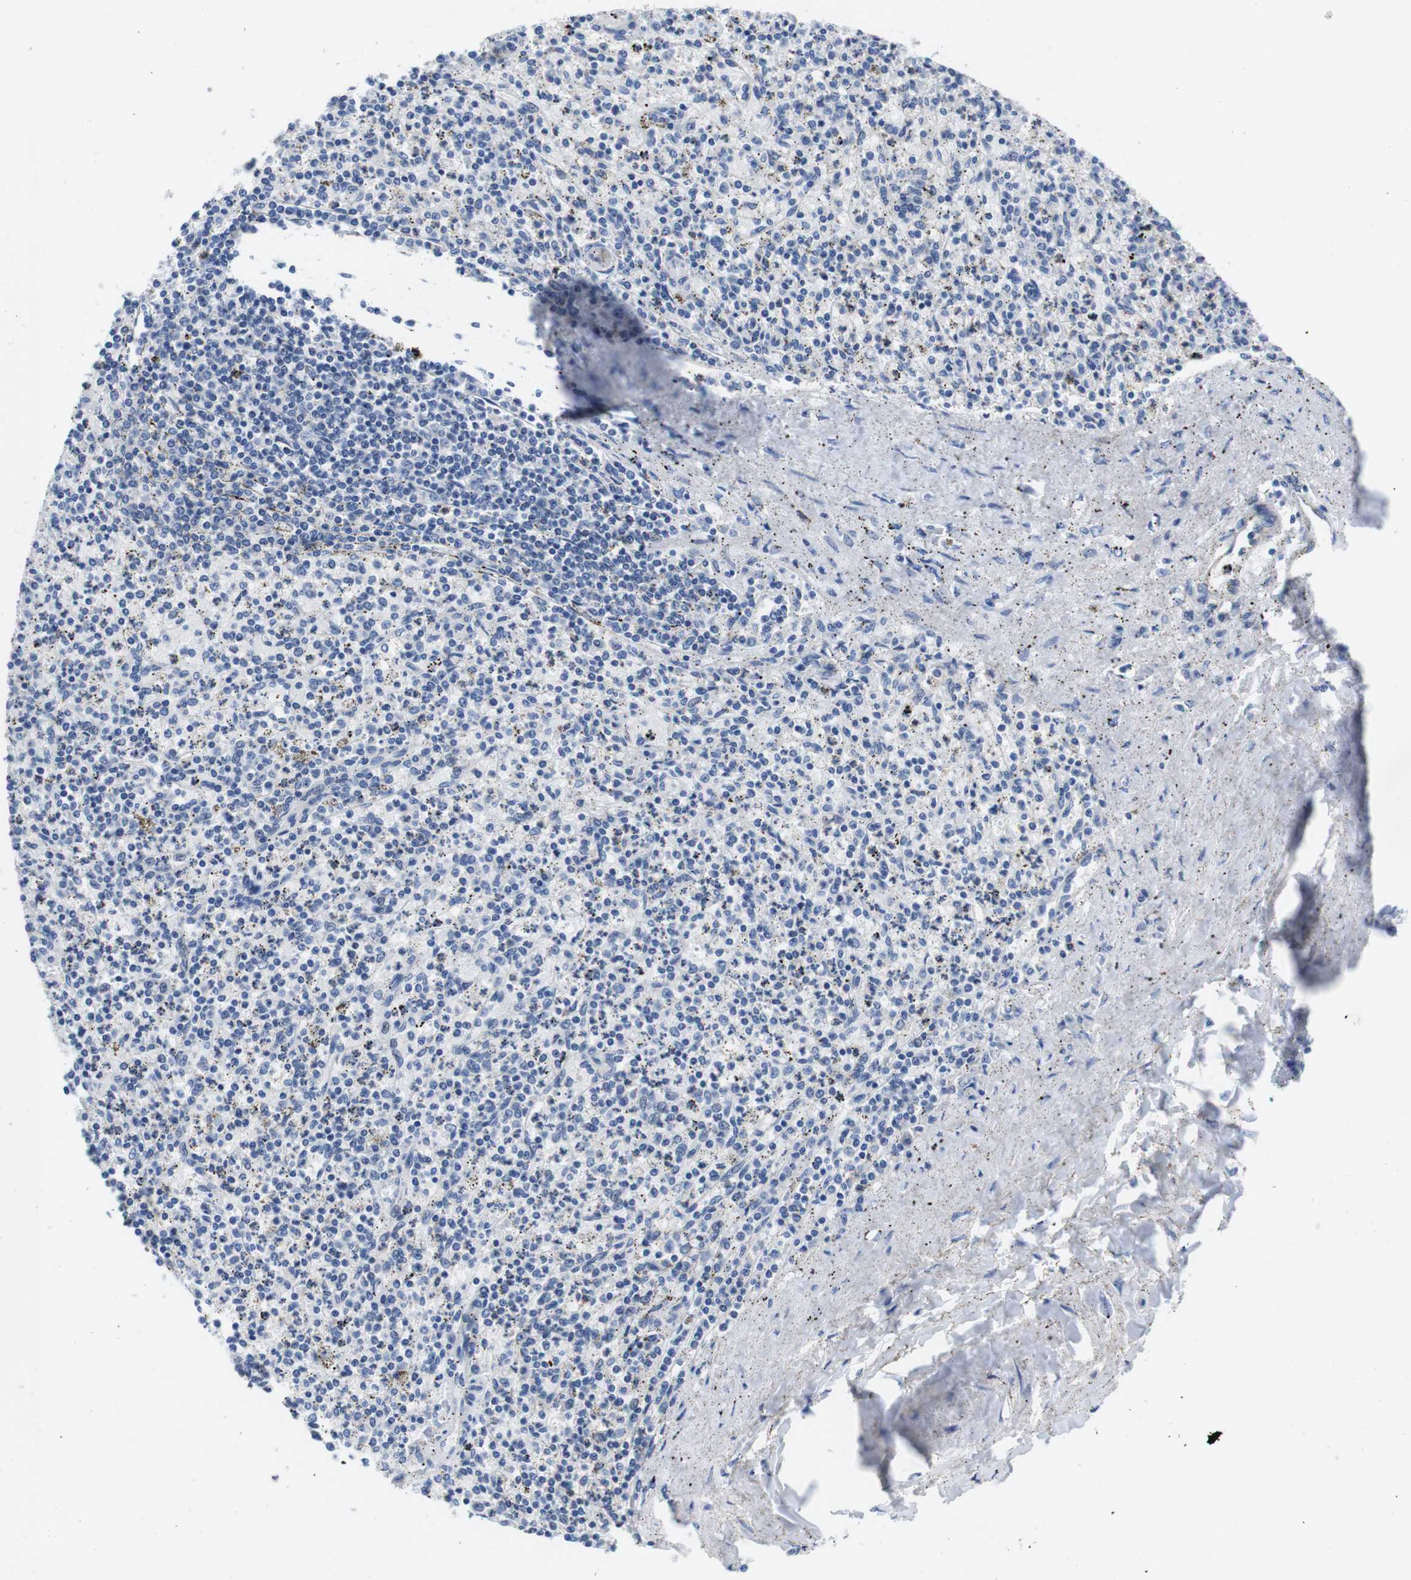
{"staining": {"intensity": "weak", "quantity": "<25%", "location": "cytoplasmic/membranous"}, "tissue": "spleen", "cell_type": "Cells in red pulp", "image_type": "normal", "snomed": [{"axis": "morphology", "description": "Normal tissue, NOS"}, {"axis": "topography", "description": "Spleen"}], "caption": "This is an IHC image of unremarkable spleen. There is no staining in cells in red pulp.", "gene": "SCRIB", "patient": {"sex": "male", "age": 72}}